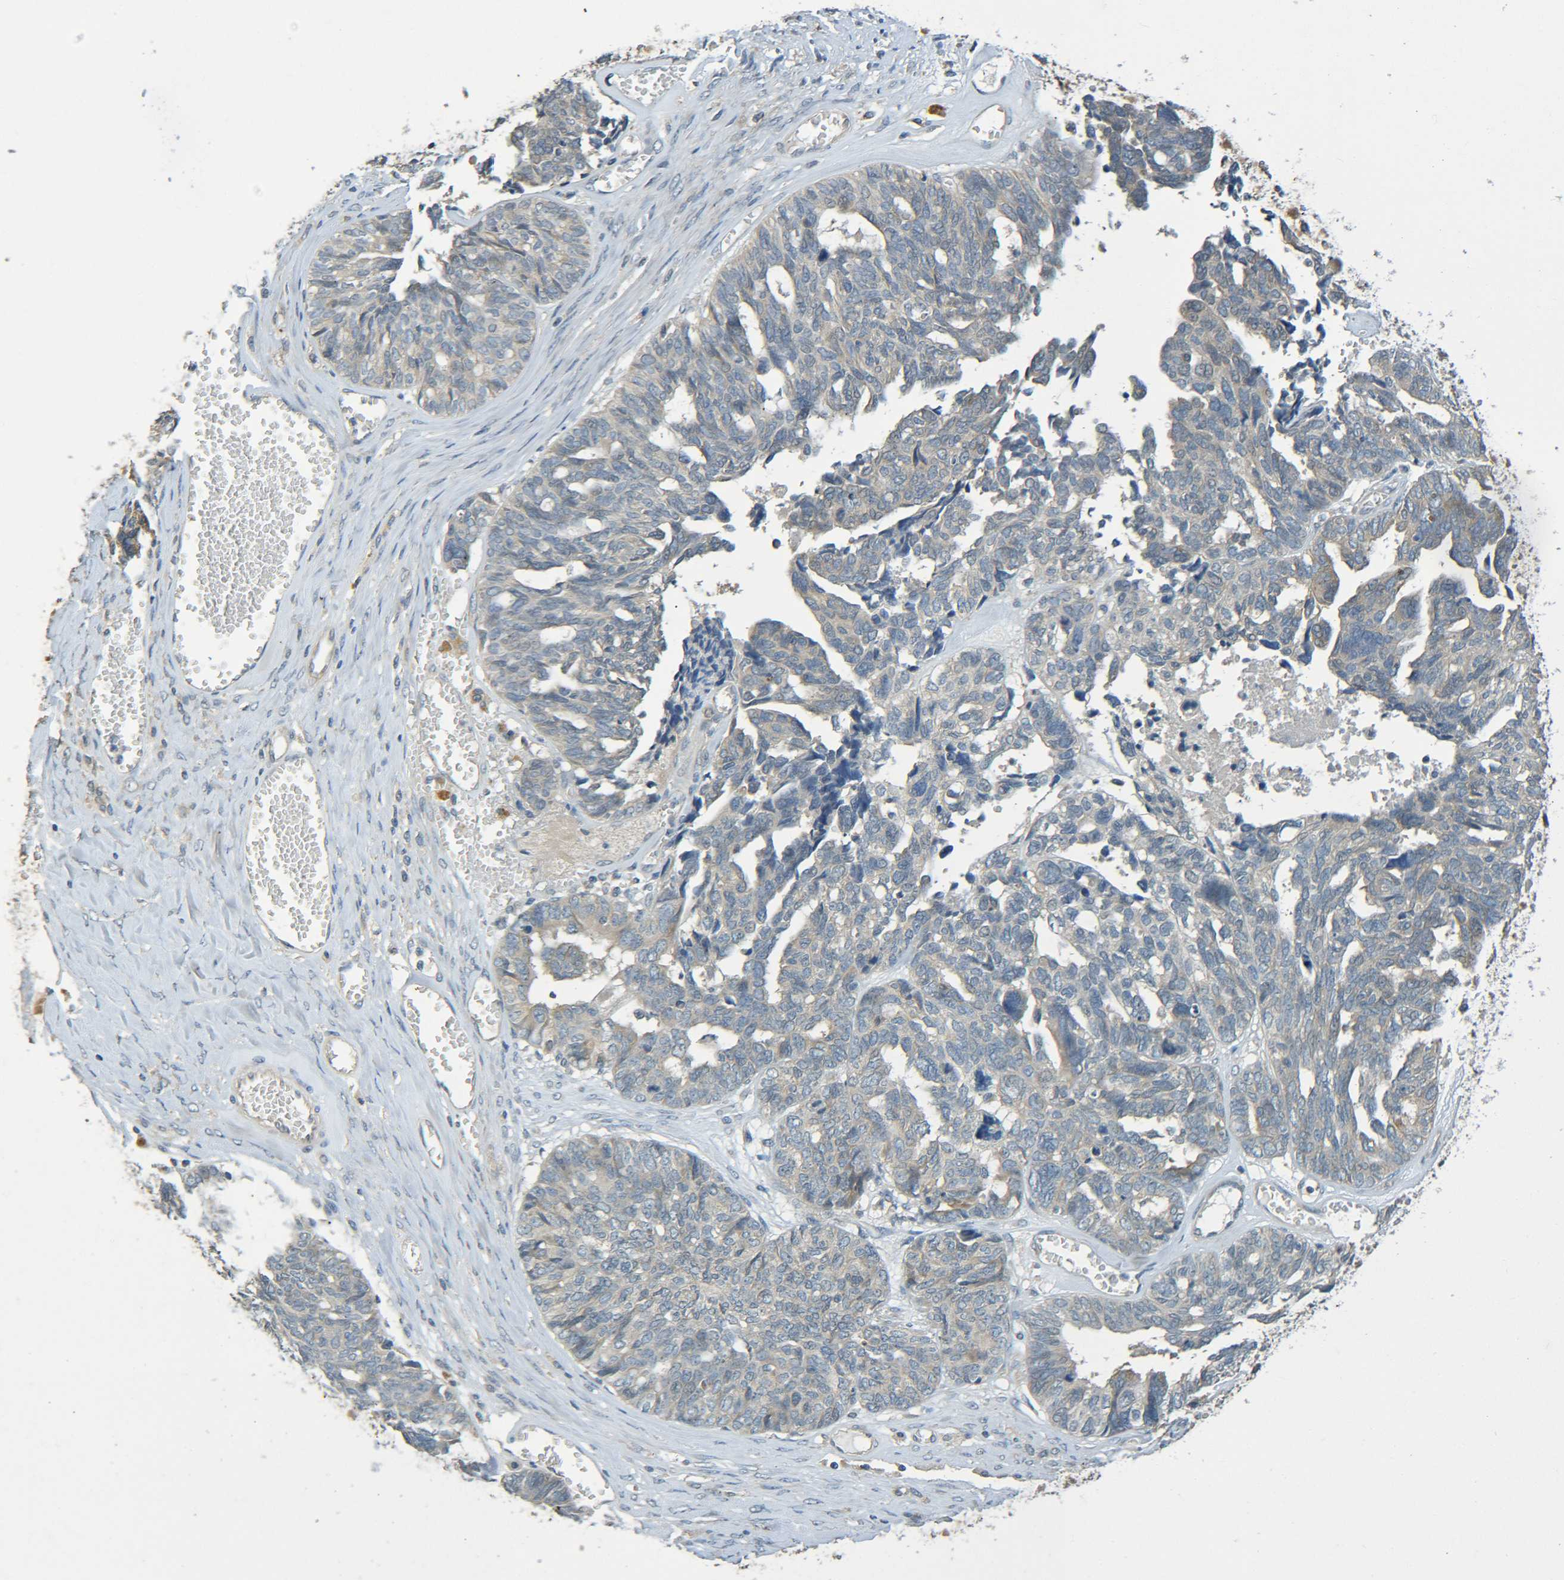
{"staining": {"intensity": "weak", "quantity": ">75%", "location": "cytoplasmic/membranous"}, "tissue": "ovarian cancer", "cell_type": "Tumor cells", "image_type": "cancer", "snomed": [{"axis": "morphology", "description": "Cystadenocarcinoma, serous, NOS"}, {"axis": "topography", "description": "Ovary"}], "caption": "The photomicrograph shows staining of ovarian serous cystadenocarcinoma, revealing weak cytoplasmic/membranous protein staining (brown color) within tumor cells.", "gene": "CYP4F2", "patient": {"sex": "female", "age": 79}}